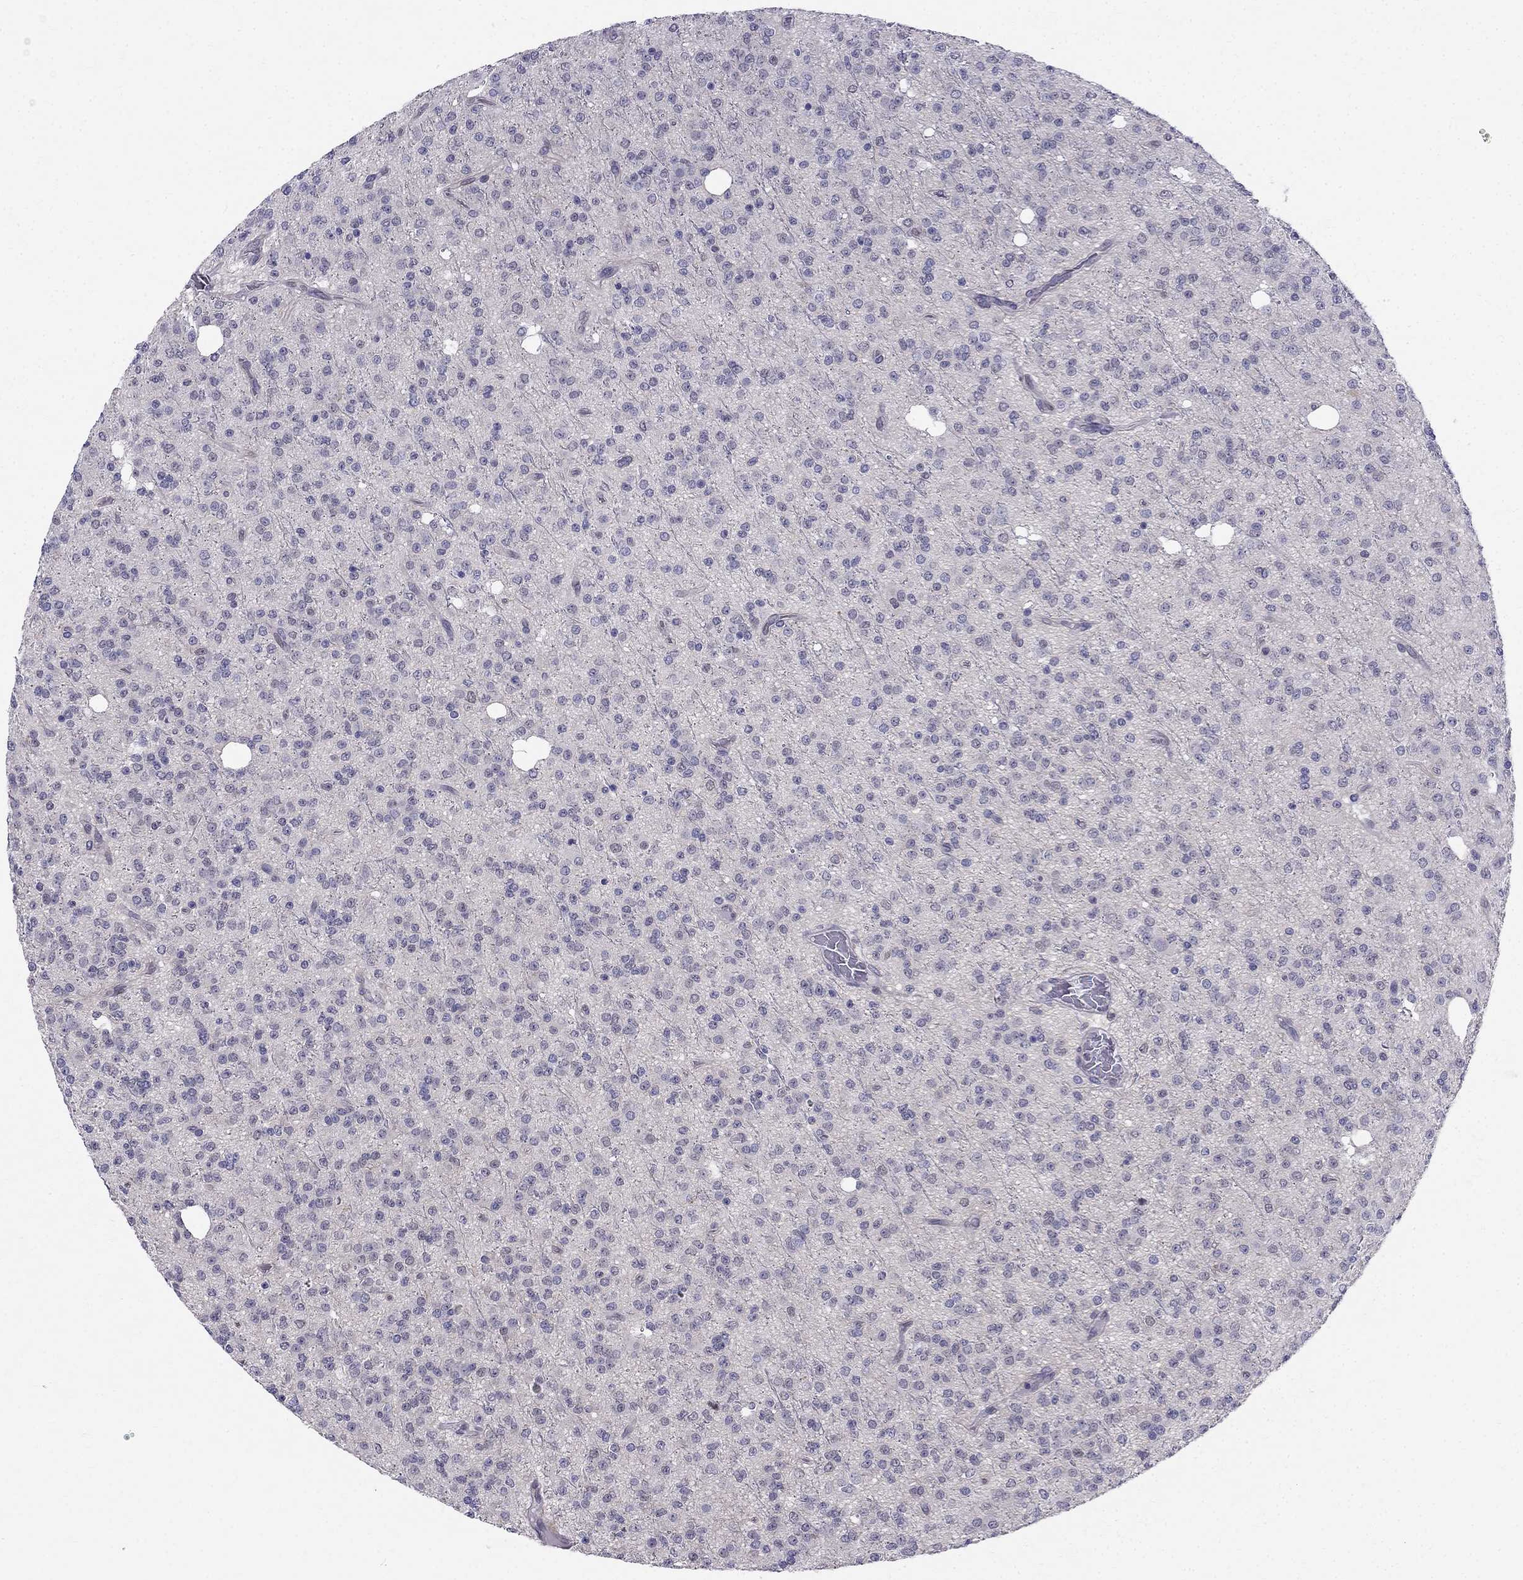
{"staining": {"intensity": "negative", "quantity": "none", "location": "none"}, "tissue": "glioma", "cell_type": "Tumor cells", "image_type": "cancer", "snomed": [{"axis": "morphology", "description": "Glioma, malignant, Low grade"}, {"axis": "topography", "description": "Brain"}], "caption": "Immunohistochemical staining of human malignant glioma (low-grade) displays no significant staining in tumor cells.", "gene": "BAG5", "patient": {"sex": "male", "age": 27}}